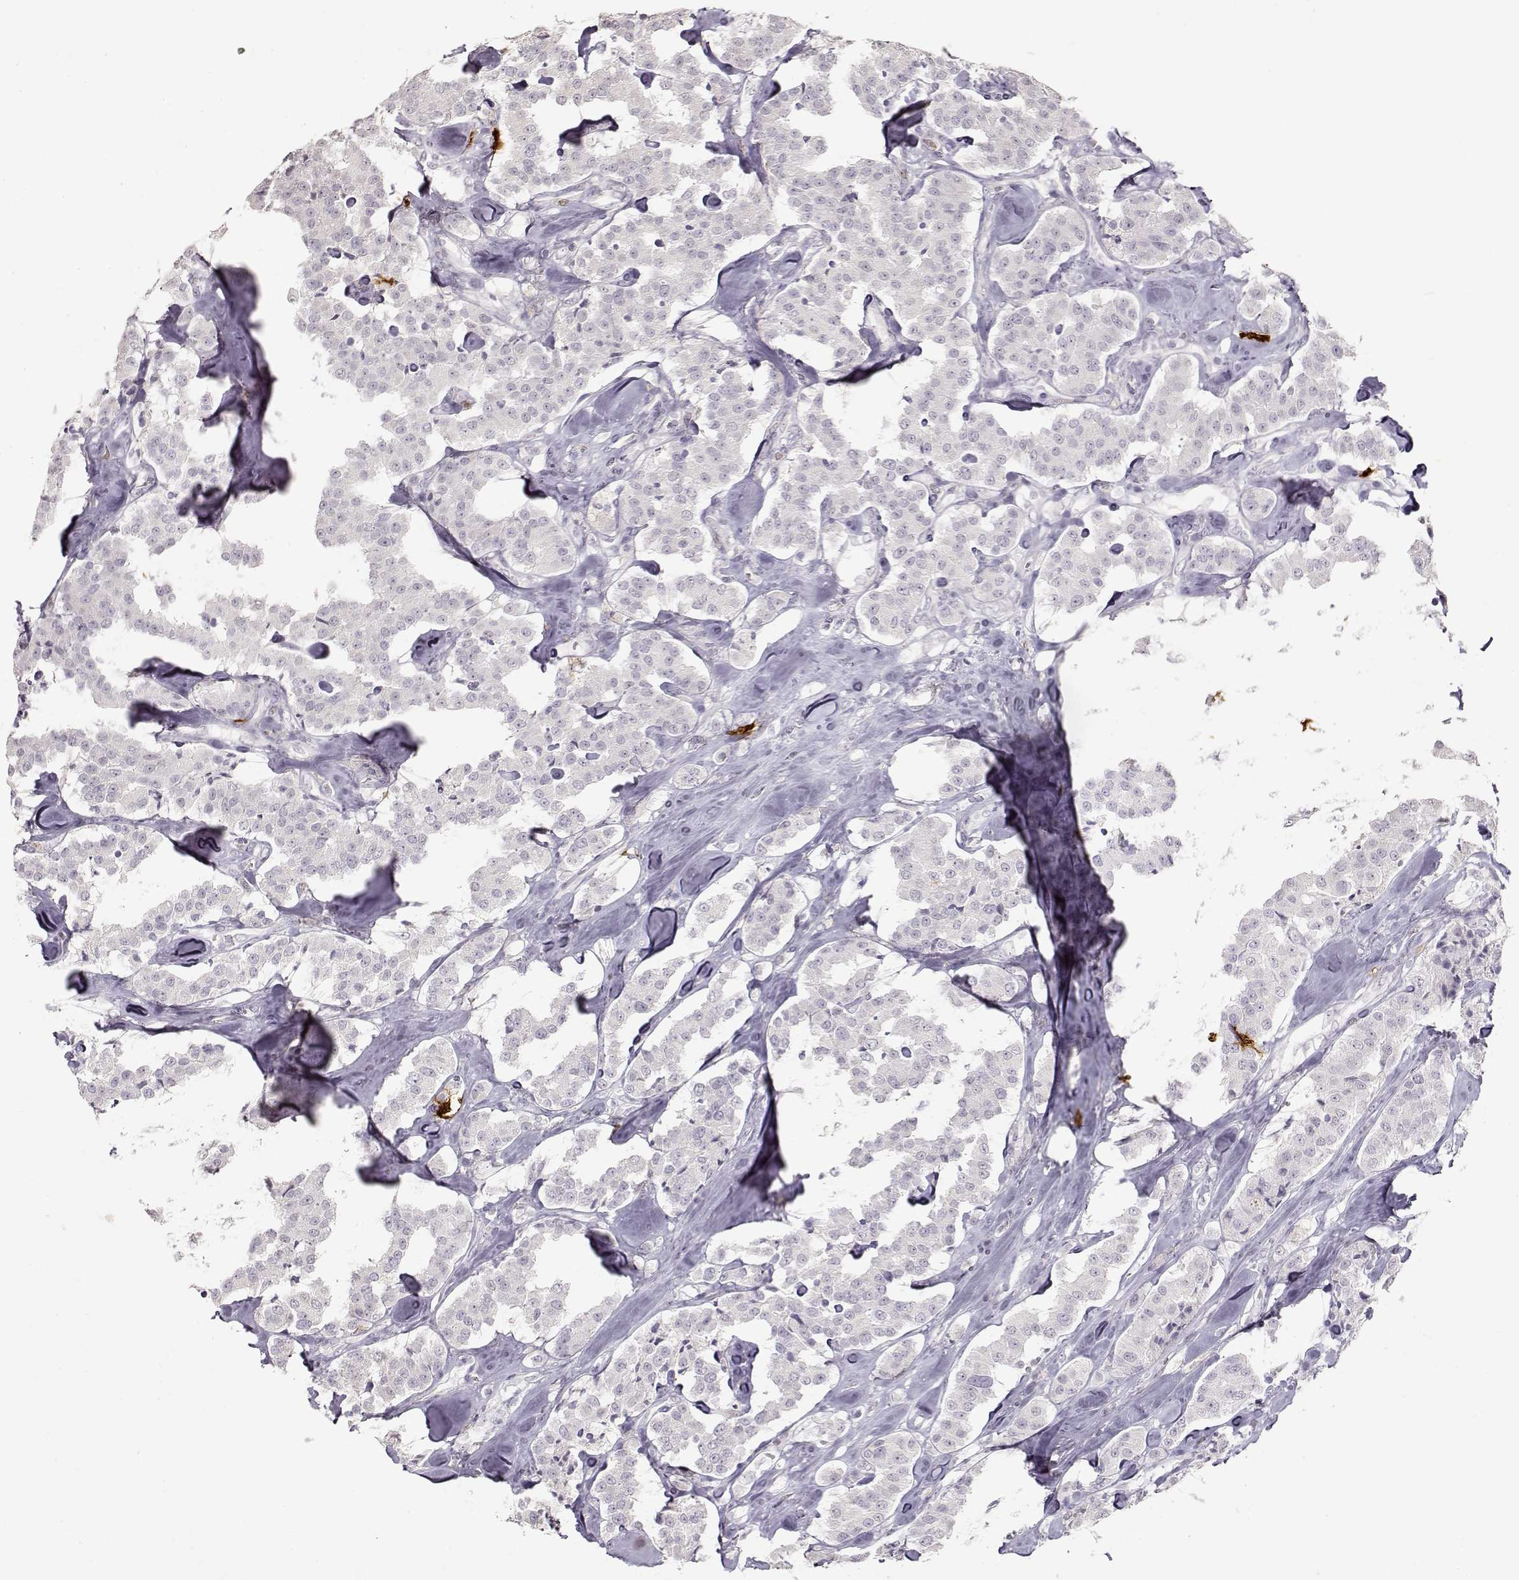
{"staining": {"intensity": "negative", "quantity": "none", "location": "none"}, "tissue": "carcinoid", "cell_type": "Tumor cells", "image_type": "cancer", "snomed": [{"axis": "morphology", "description": "Carcinoid, malignant, NOS"}, {"axis": "topography", "description": "Pancreas"}], "caption": "Photomicrograph shows no protein staining in tumor cells of carcinoid tissue.", "gene": "S100B", "patient": {"sex": "male", "age": 41}}